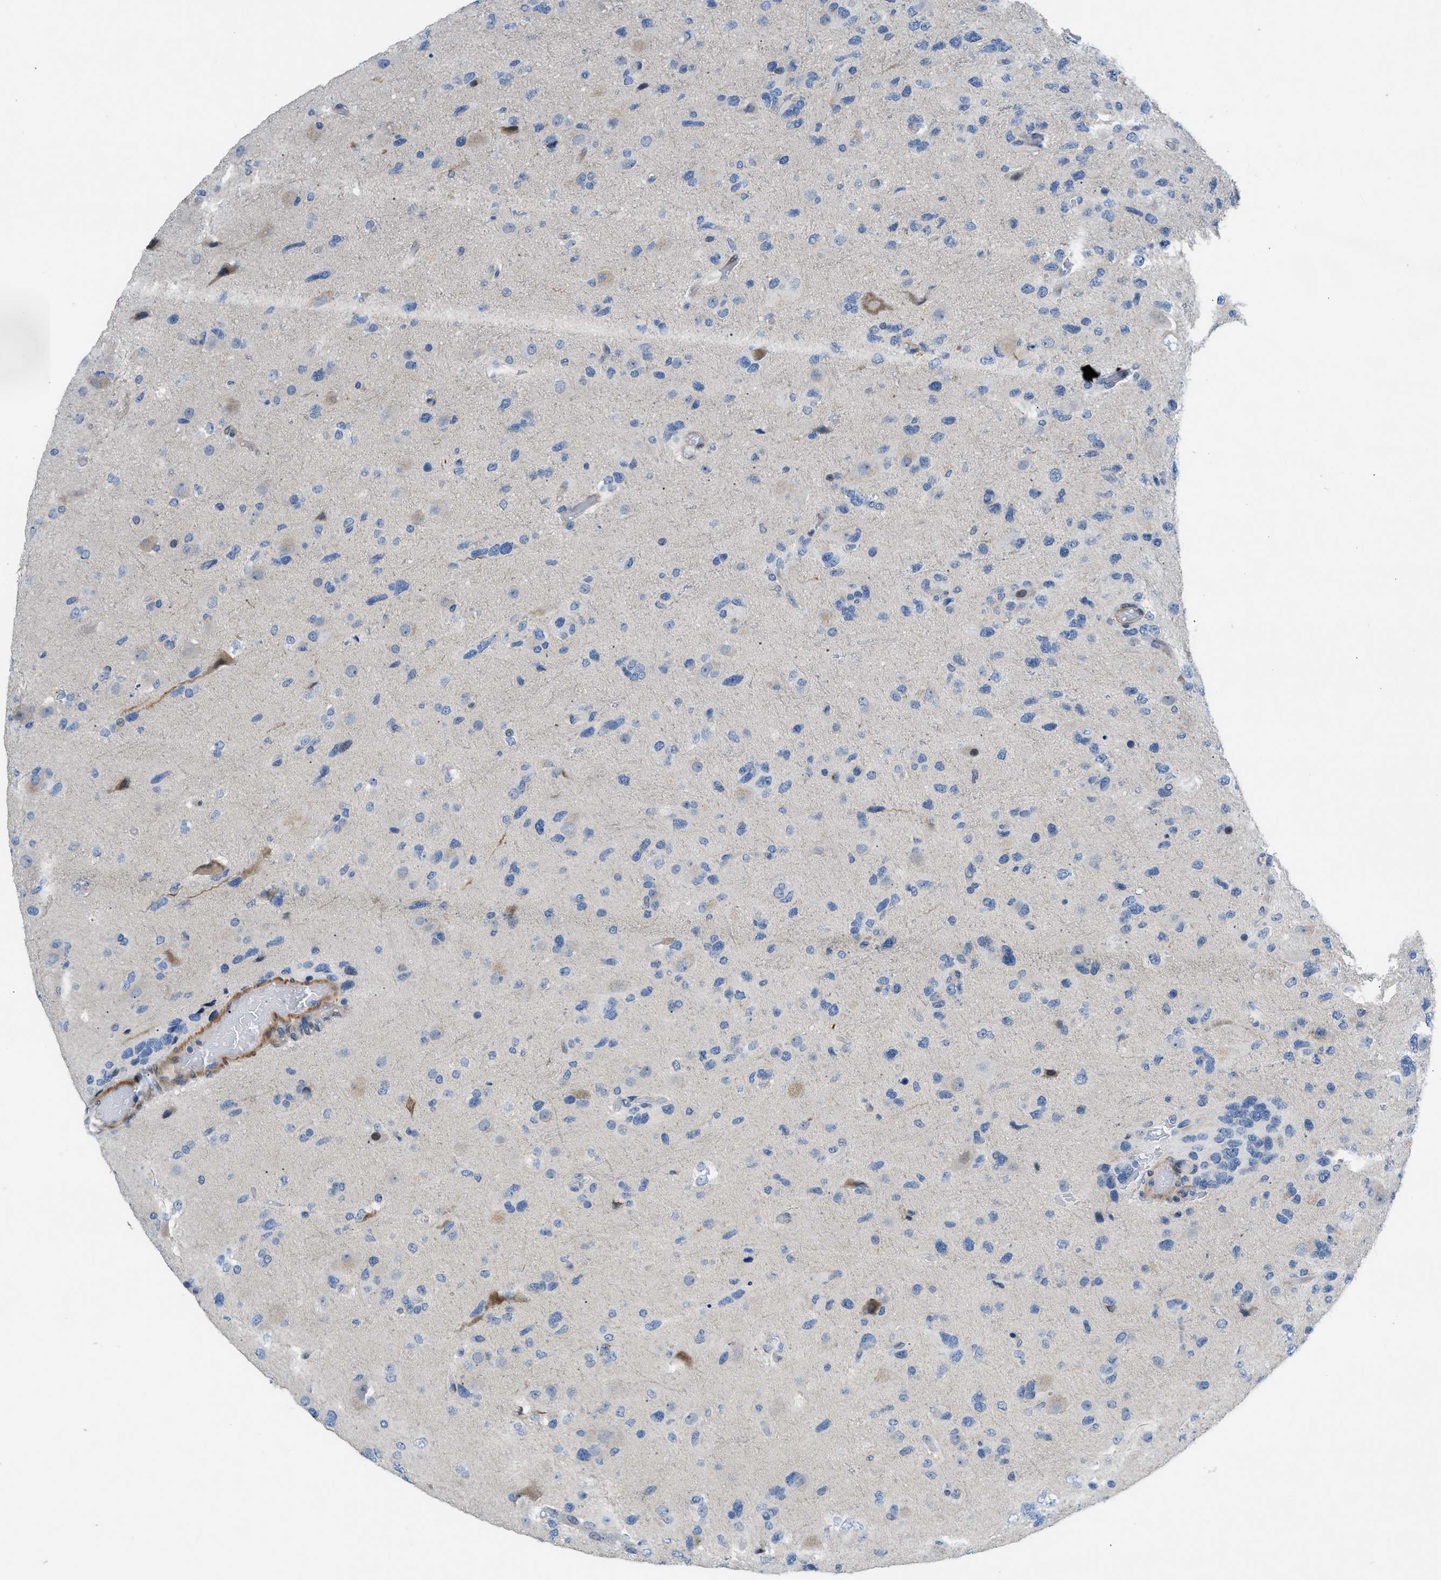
{"staining": {"intensity": "negative", "quantity": "none", "location": "none"}, "tissue": "glioma", "cell_type": "Tumor cells", "image_type": "cancer", "snomed": [{"axis": "morphology", "description": "Glioma, malignant, High grade"}, {"axis": "topography", "description": "Brain"}], "caption": "Malignant glioma (high-grade) was stained to show a protein in brown. There is no significant positivity in tumor cells.", "gene": "FDCSP", "patient": {"sex": "female", "age": 58}}